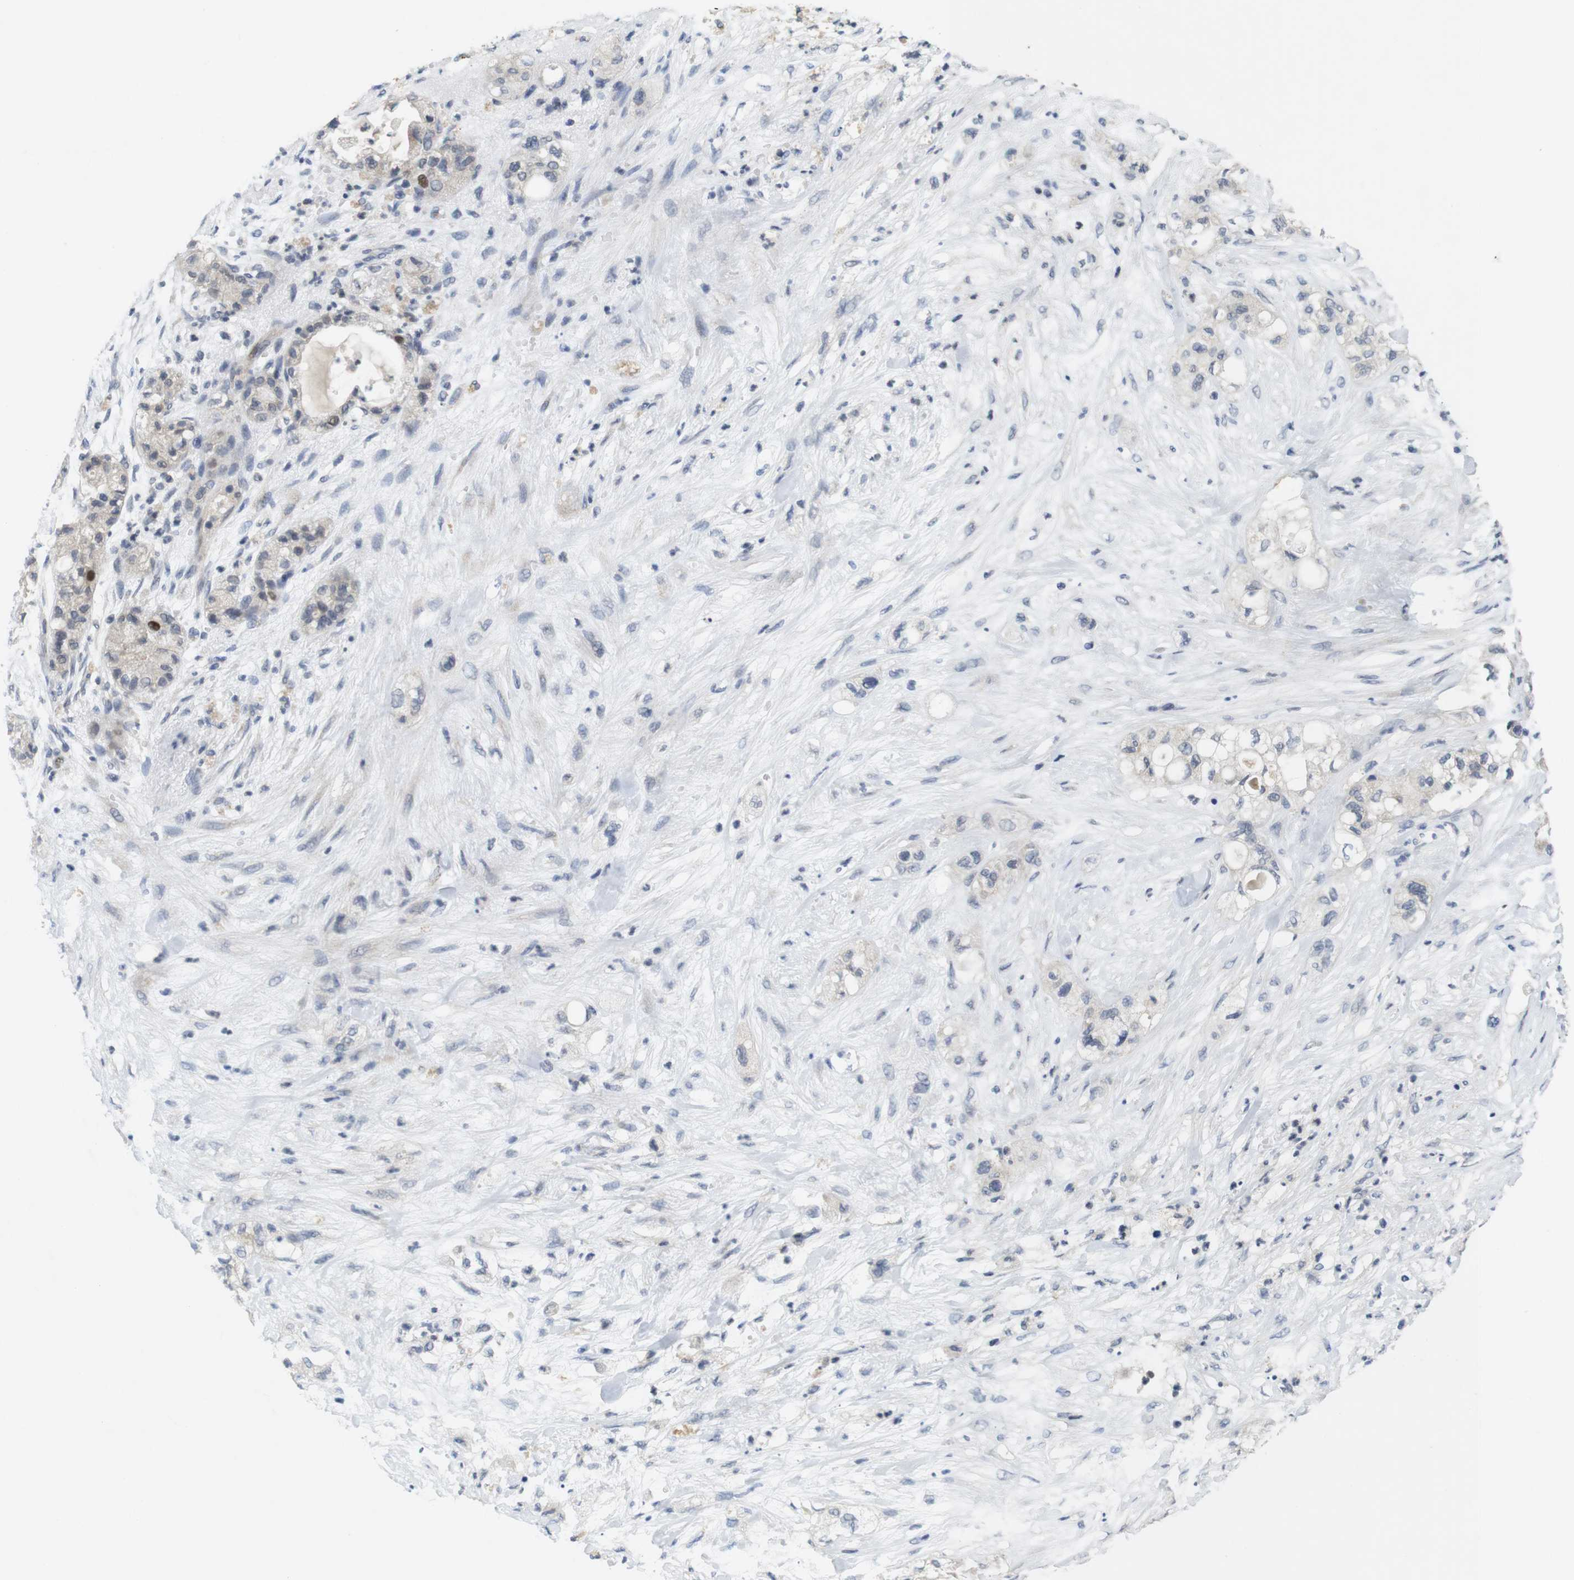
{"staining": {"intensity": "moderate", "quantity": "<25%", "location": "nuclear"}, "tissue": "pancreatic cancer", "cell_type": "Tumor cells", "image_type": "cancer", "snomed": [{"axis": "morphology", "description": "Adenocarcinoma, NOS"}, {"axis": "topography", "description": "Pancreas"}], "caption": "Human pancreatic cancer (adenocarcinoma) stained for a protein (brown) reveals moderate nuclear positive staining in about <25% of tumor cells.", "gene": "SKP2", "patient": {"sex": "female", "age": 78}}